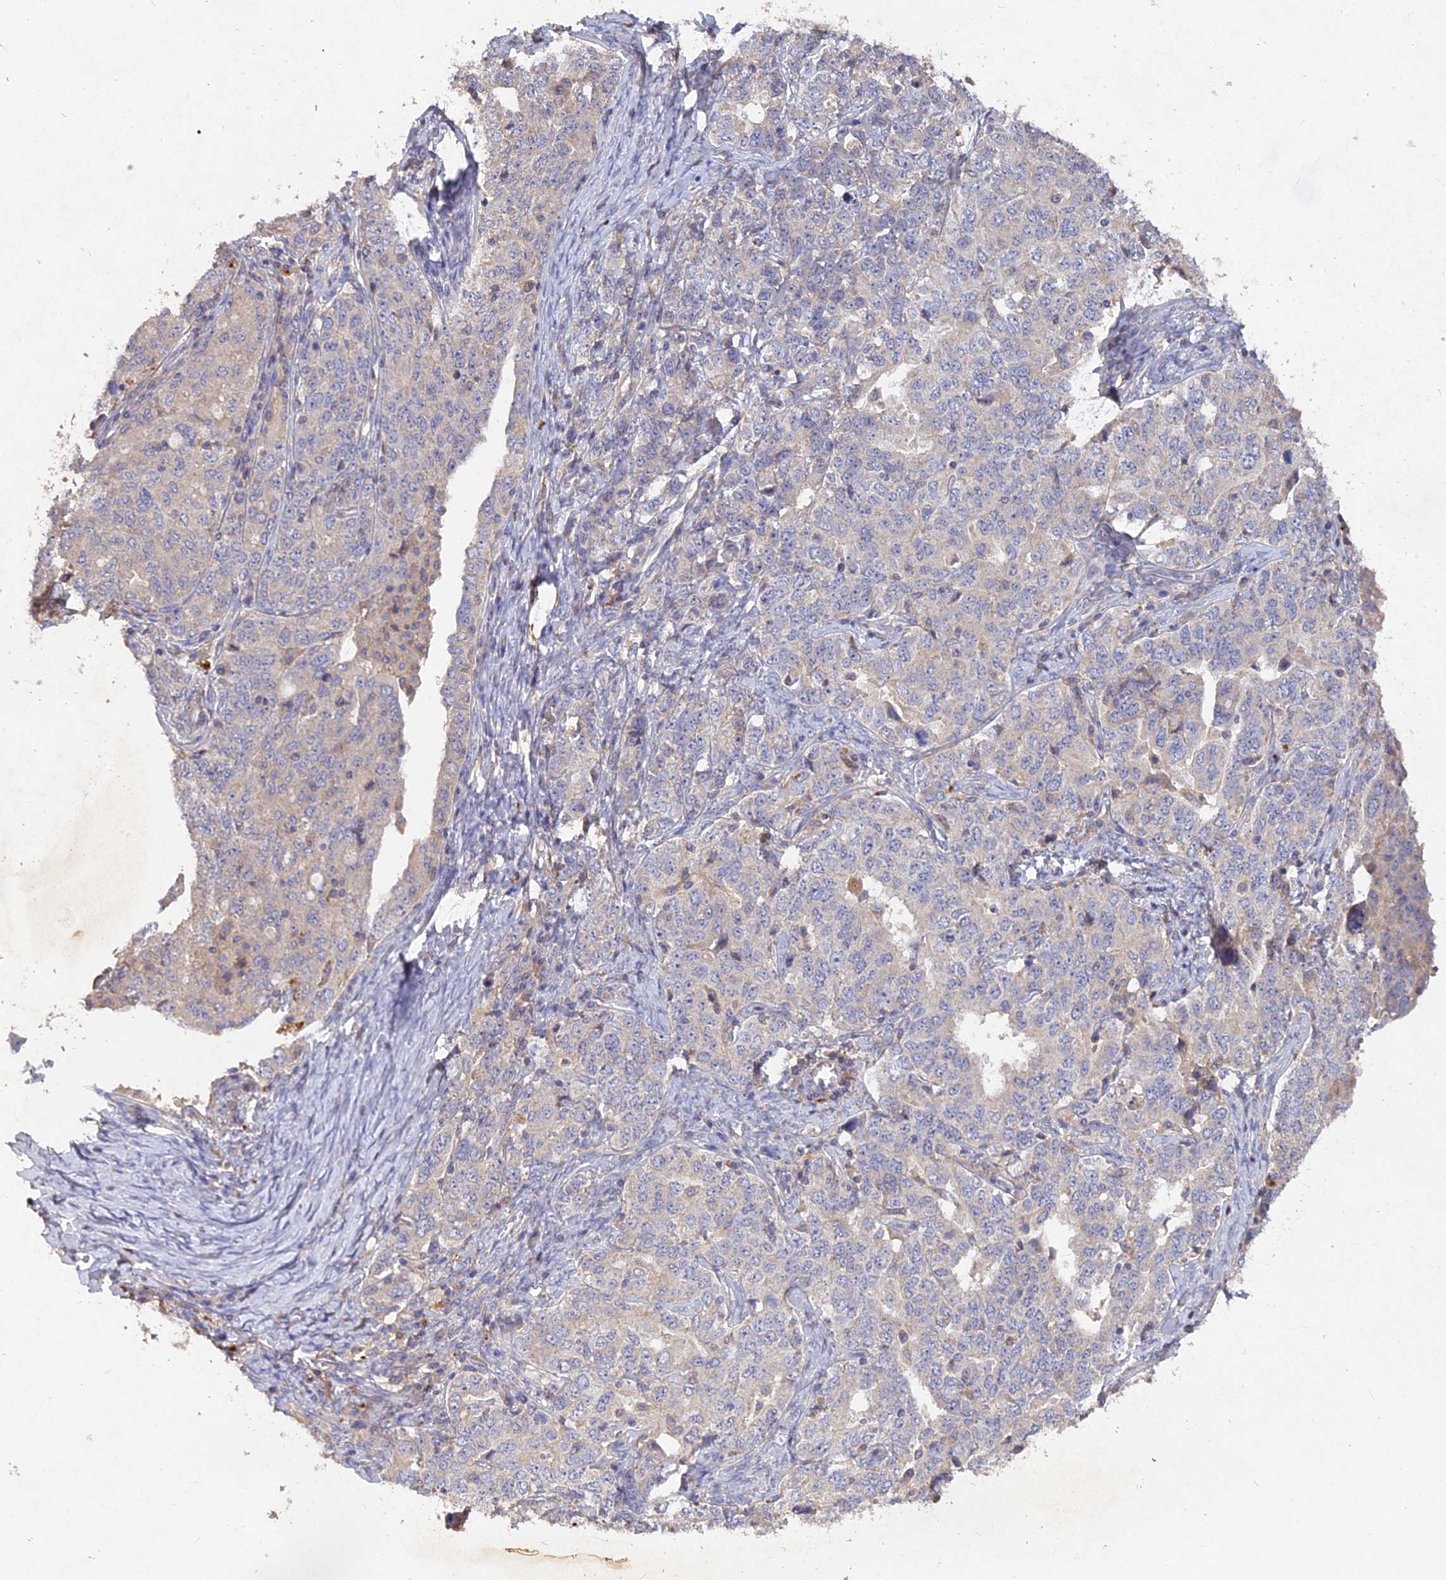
{"staining": {"intensity": "negative", "quantity": "none", "location": "none"}, "tissue": "ovarian cancer", "cell_type": "Tumor cells", "image_type": "cancer", "snomed": [{"axis": "morphology", "description": "Carcinoma, endometroid"}, {"axis": "topography", "description": "Ovary"}], "caption": "A high-resolution photomicrograph shows IHC staining of ovarian endometroid carcinoma, which exhibits no significant positivity in tumor cells.", "gene": "SLC26A4", "patient": {"sex": "female", "age": 62}}